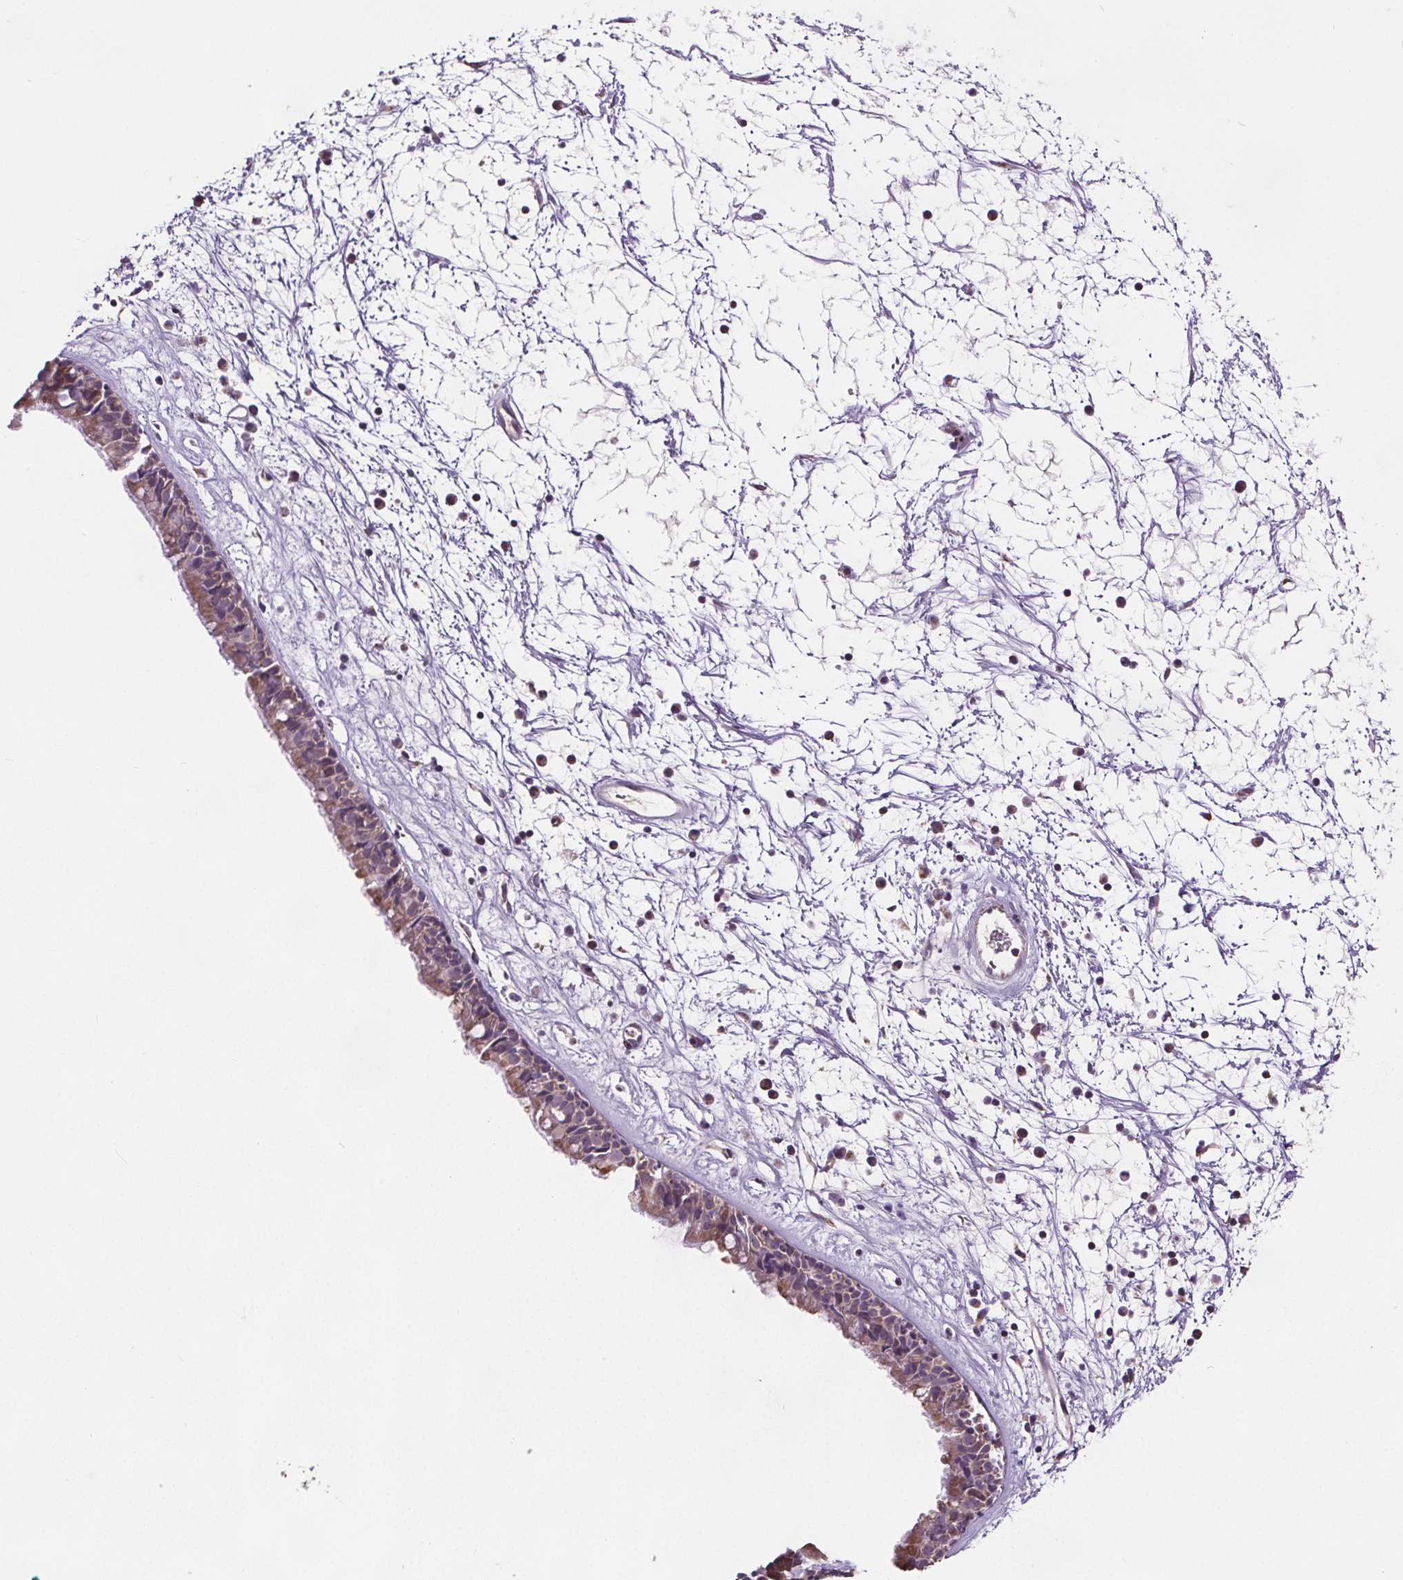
{"staining": {"intensity": "moderate", "quantity": ">75%", "location": "cytoplasmic/membranous"}, "tissue": "nasopharynx", "cell_type": "Respiratory epithelial cells", "image_type": "normal", "snomed": [{"axis": "morphology", "description": "Normal tissue, NOS"}, {"axis": "topography", "description": "Nasopharynx"}], "caption": "Immunohistochemical staining of benign human nasopharynx reveals medium levels of moderate cytoplasmic/membranous expression in about >75% of respiratory epithelial cells.", "gene": "SUCLA2", "patient": {"sex": "male", "age": 24}}